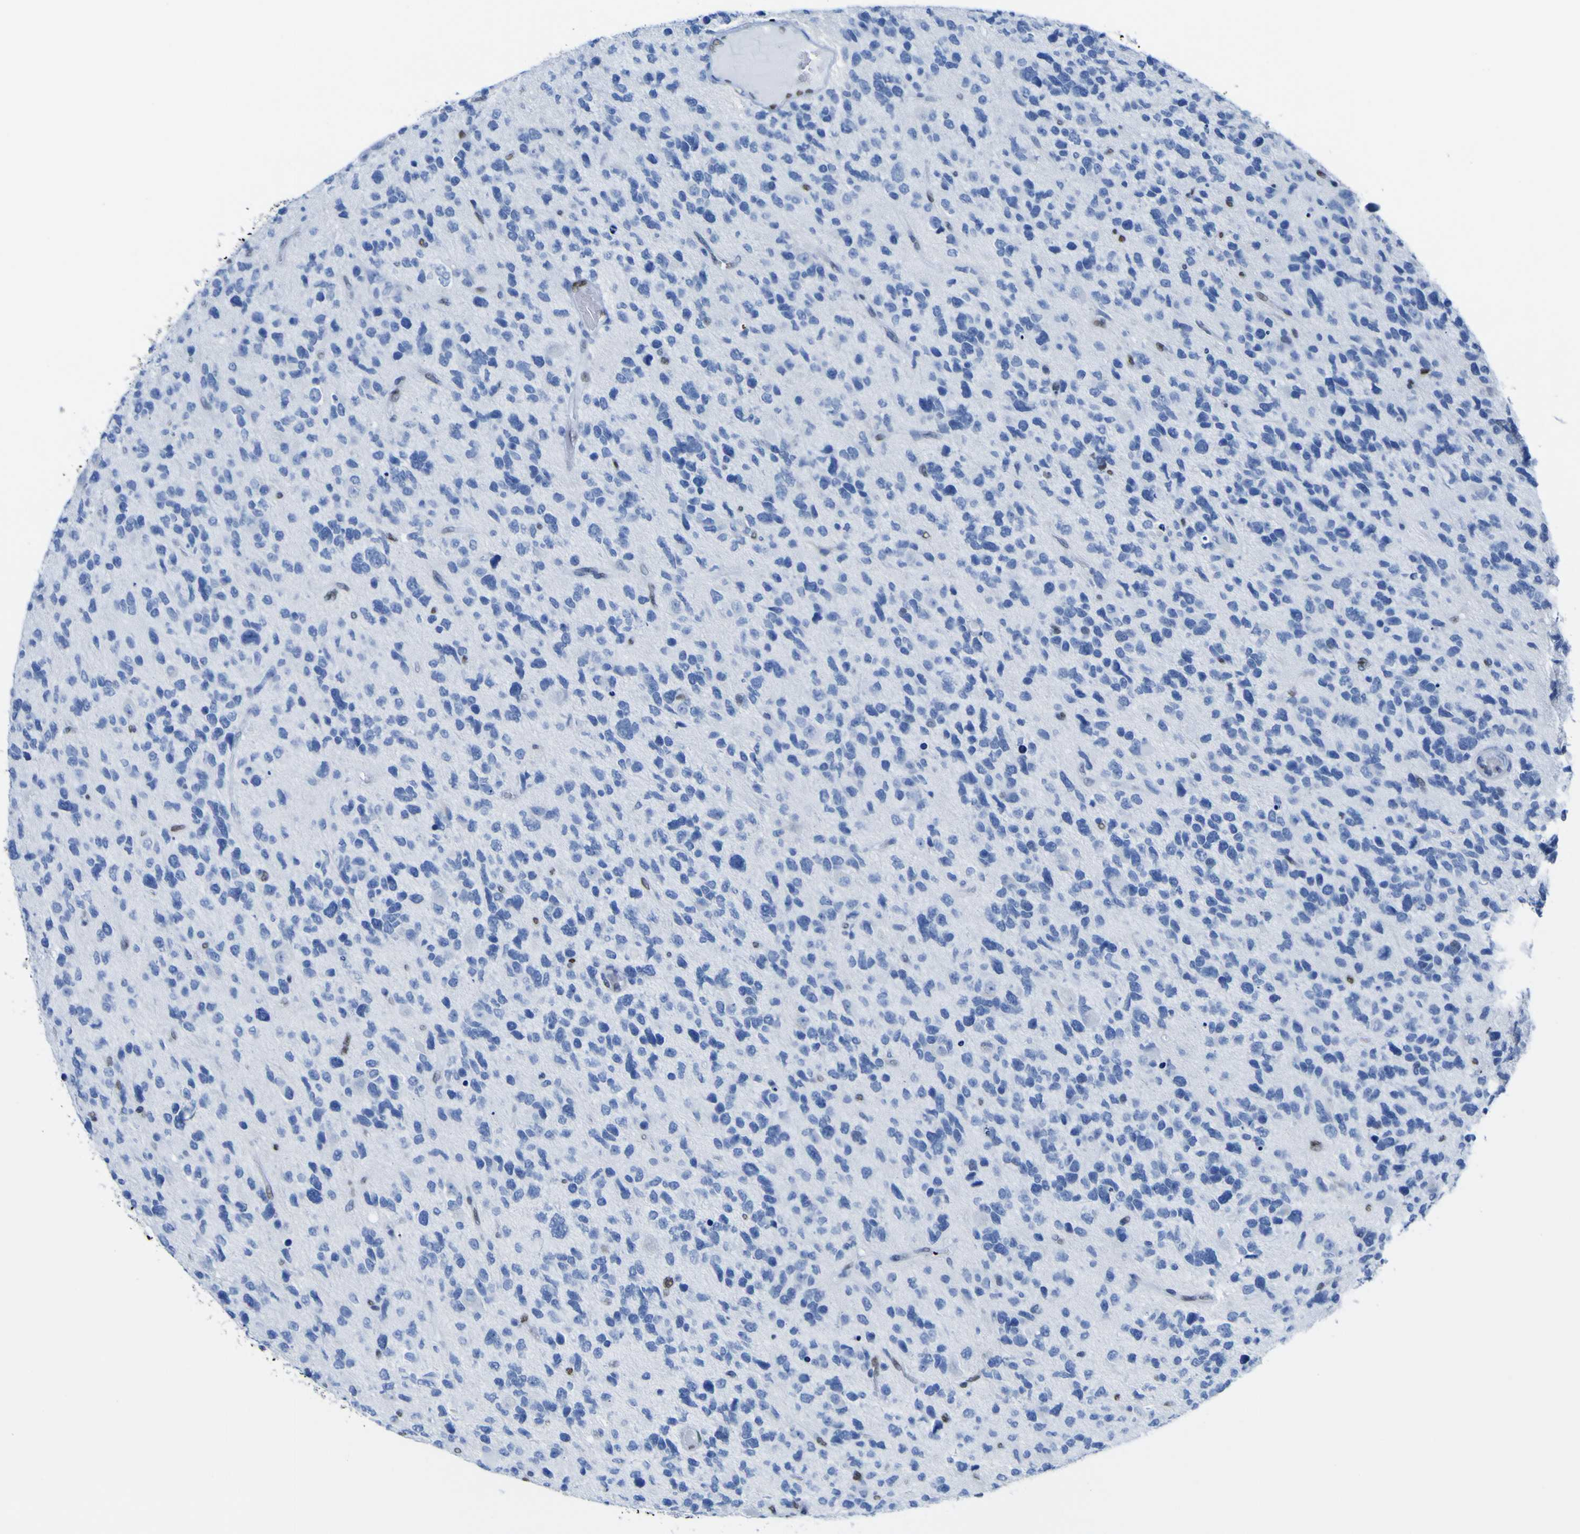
{"staining": {"intensity": "negative", "quantity": "none", "location": "none"}, "tissue": "glioma", "cell_type": "Tumor cells", "image_type": "cancer", "snomed": [{"axis": "morphology", "description": "Glioma, malignant, High grade"}, {"axis": "topography", "description": "Brain"}], "caption": "The photomicrograph reveals no staining of tumor cells in malignant glioma (high-grade). Brightfield microscopy of immunohistochemistry (IHC) stained with DAB (brown) and hematoxylin (blue), captured at high magnification.", "gene": "DACH1", "patient": {"sex": "female", "age": 58}}